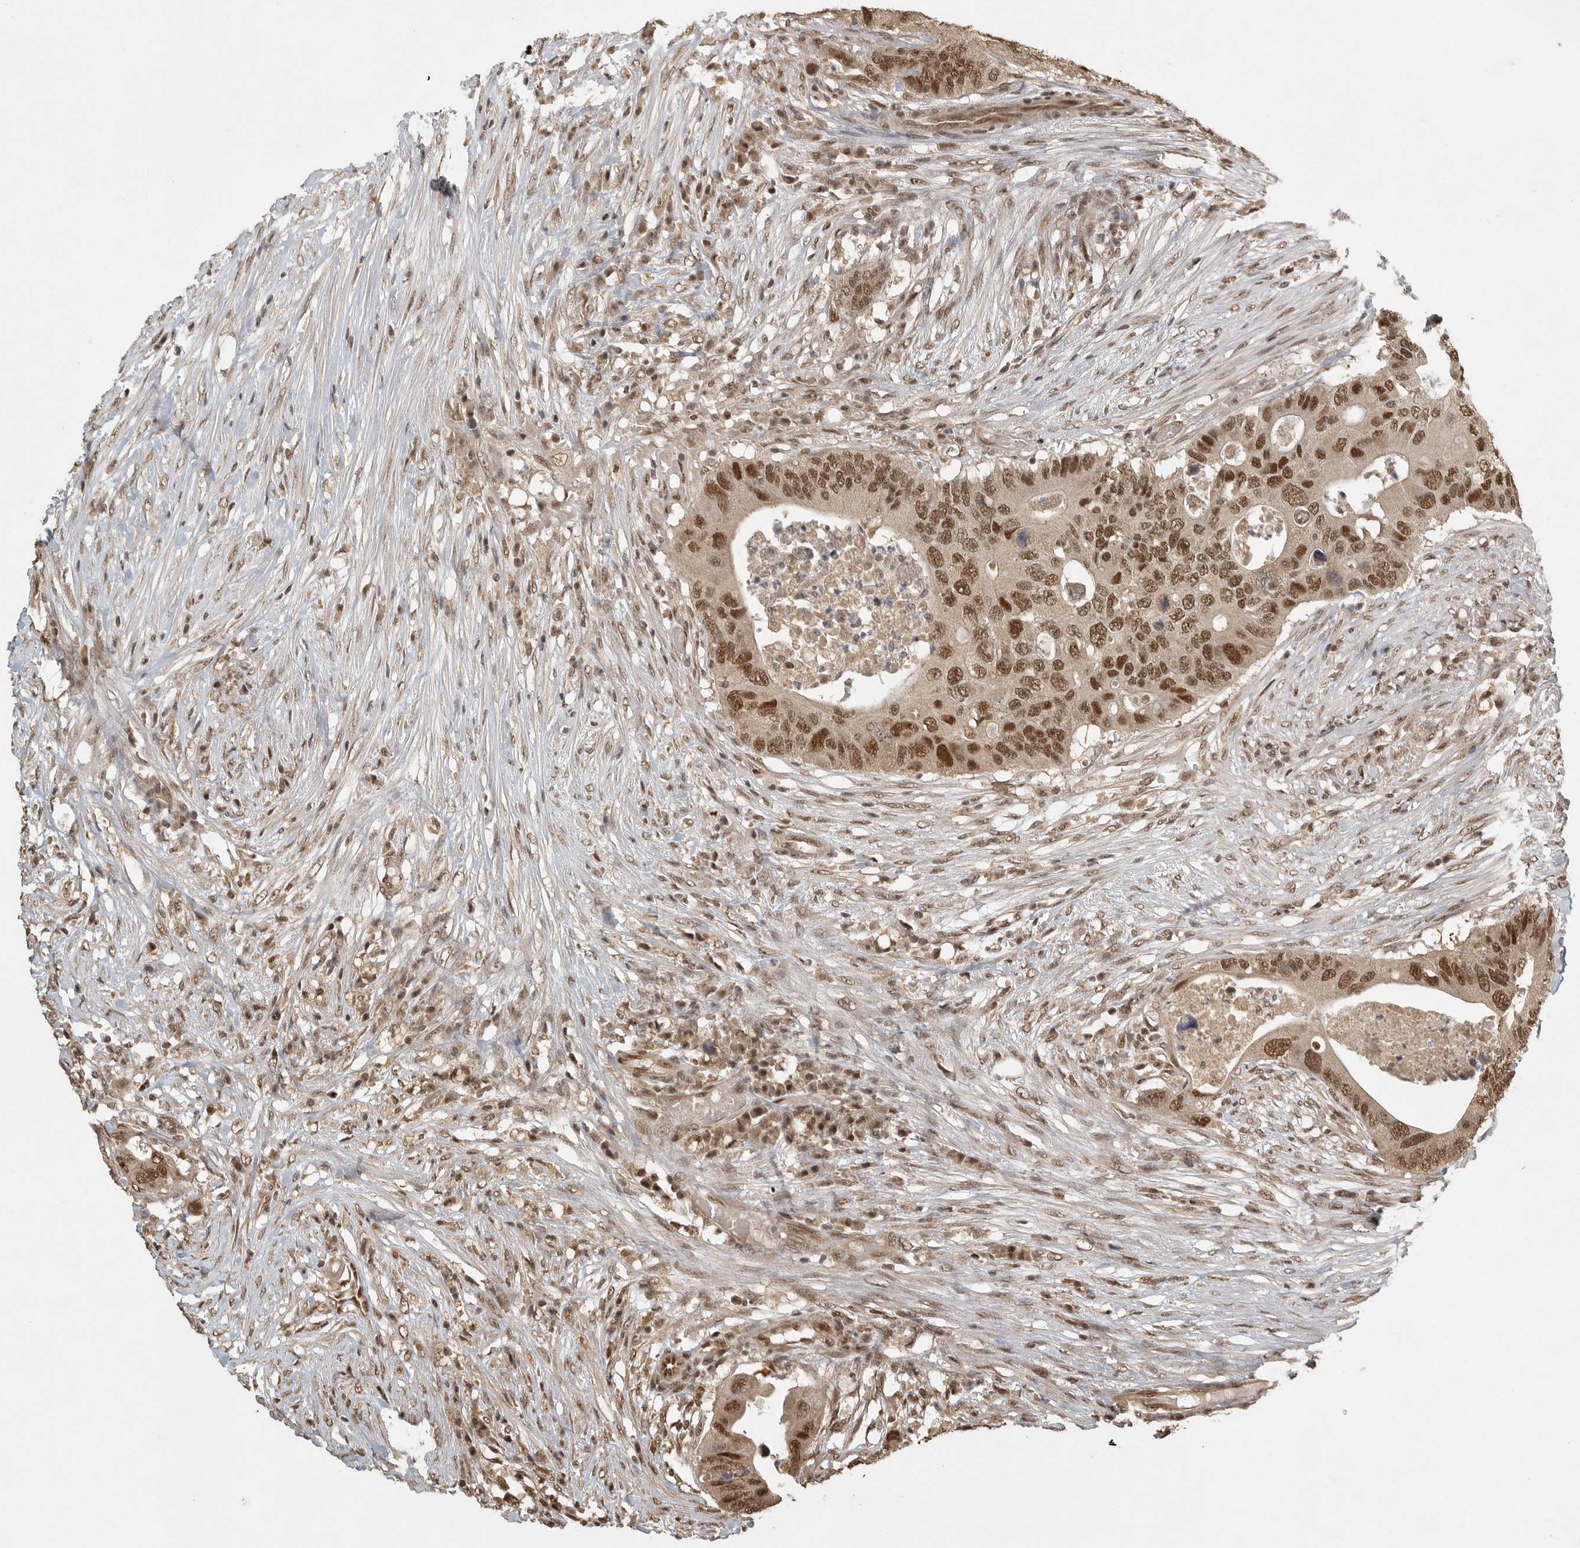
{"staining": {"intensity": "moderate", "quantity": ">75%", "location": "cytoplasmic/membranous,nuclear"}, "tissue": "colorectal cancer", "cell_type": "Tumor cells", "image_type": "cancer", "snomed": [{"axis": "morphology", "description": "Adenocarcinoma, NOS"}, {"axis": "topography", "description": "Colon"}], "caption": "The image shows staining of colorectal cancer, revealing moderate cytoplasmic/membranous and nuclear protein staining (brown color) within tumor cells.", "gene": "DFFA", "patient": {"sex": "male", "age": 71}}